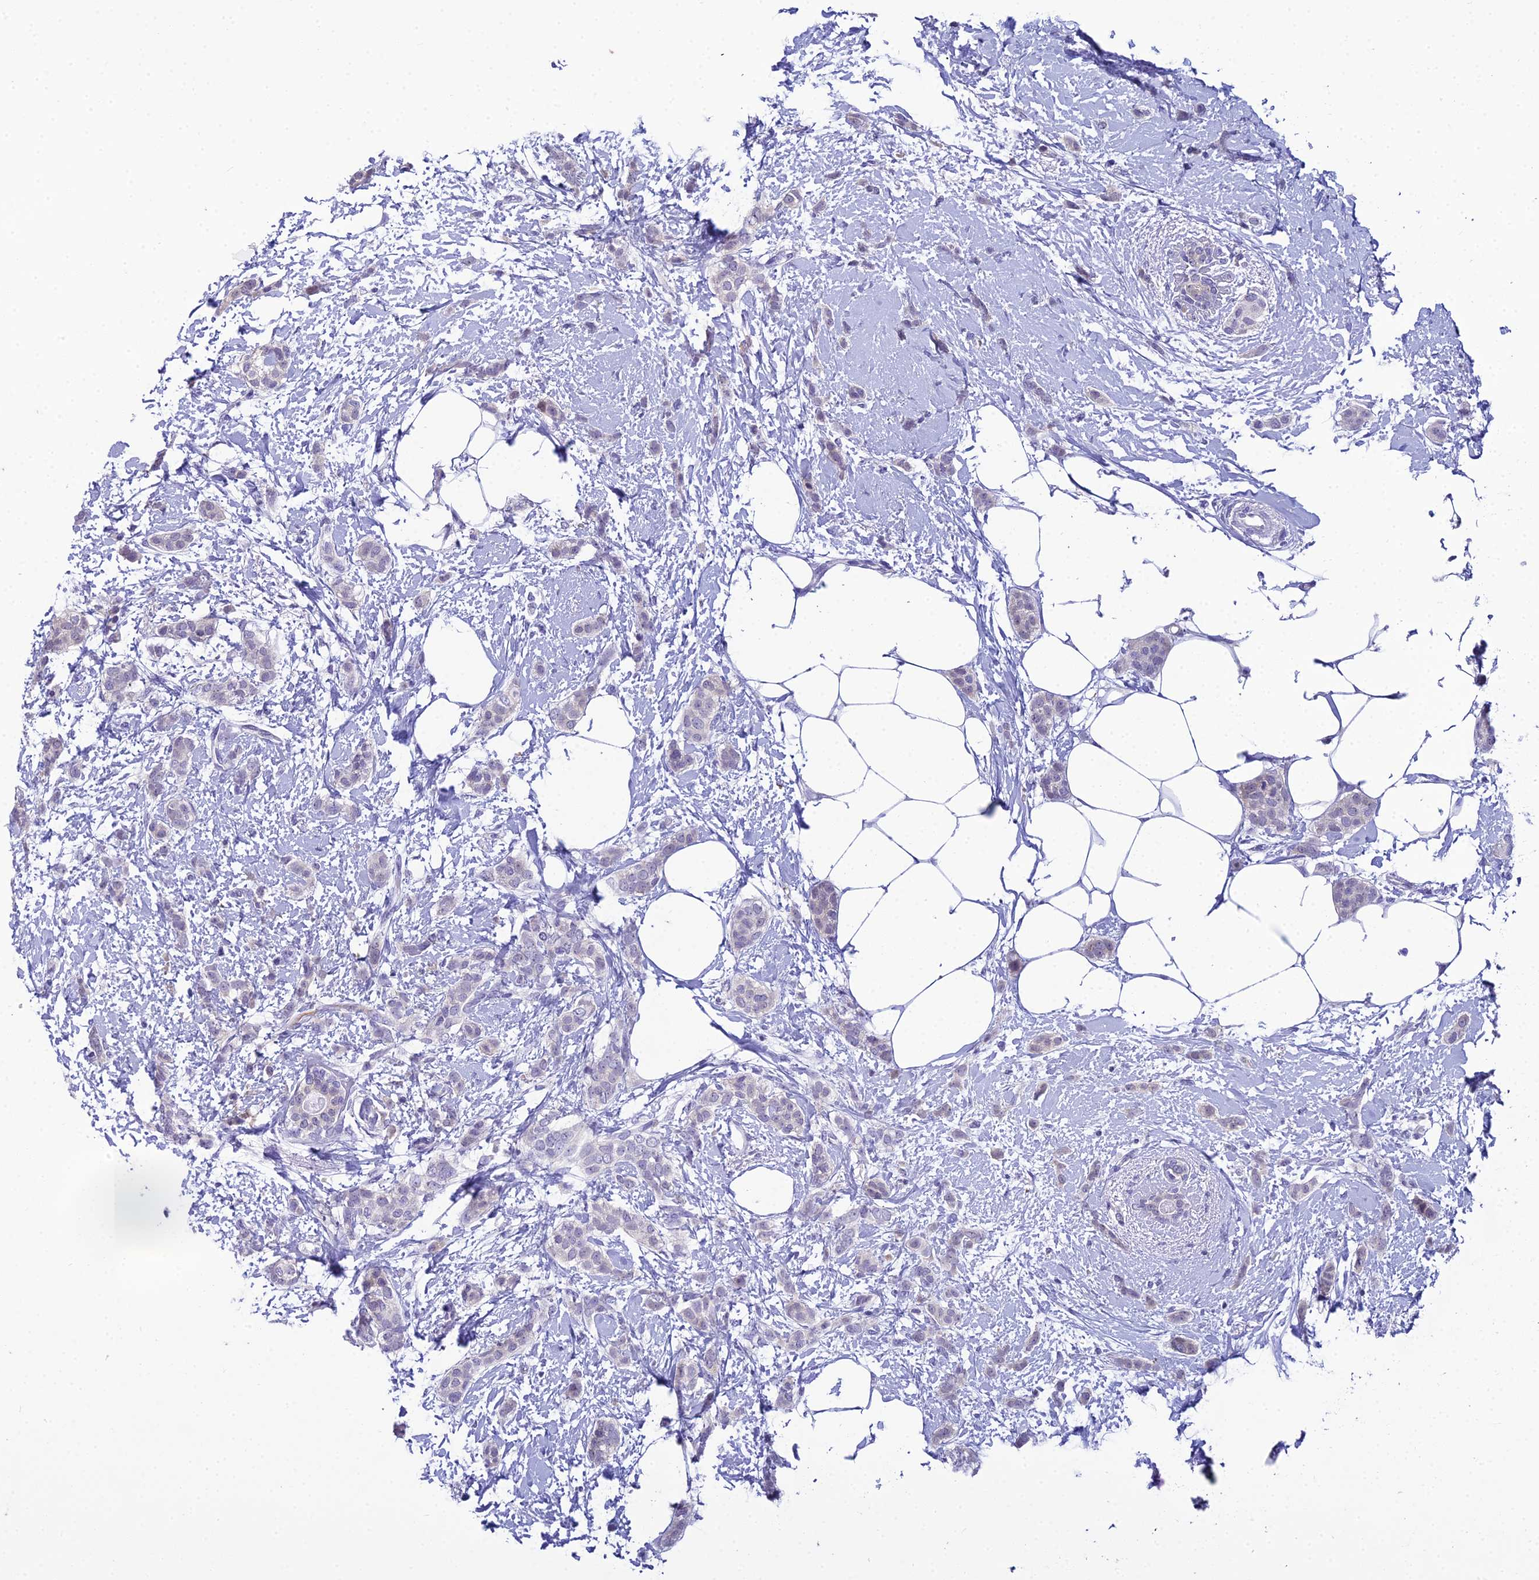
{"staining": {"intensity": "negative", "quantity": "none", "location": "none"}, "tissue": "breast cancer", "cell_type": "Tumor cells", "image_type": "cancer", "snomed": [{"axis": "morphology", "description": "Duct carcinoma"}, {"axis": "topography", "description": "Breast"}], "caption": "Immunohistochemical staining of human breast cancer displays no significant staining in tumor cells.", "gene": "ZMIZ1", "patient": {"sex": "female", "age": 72}}